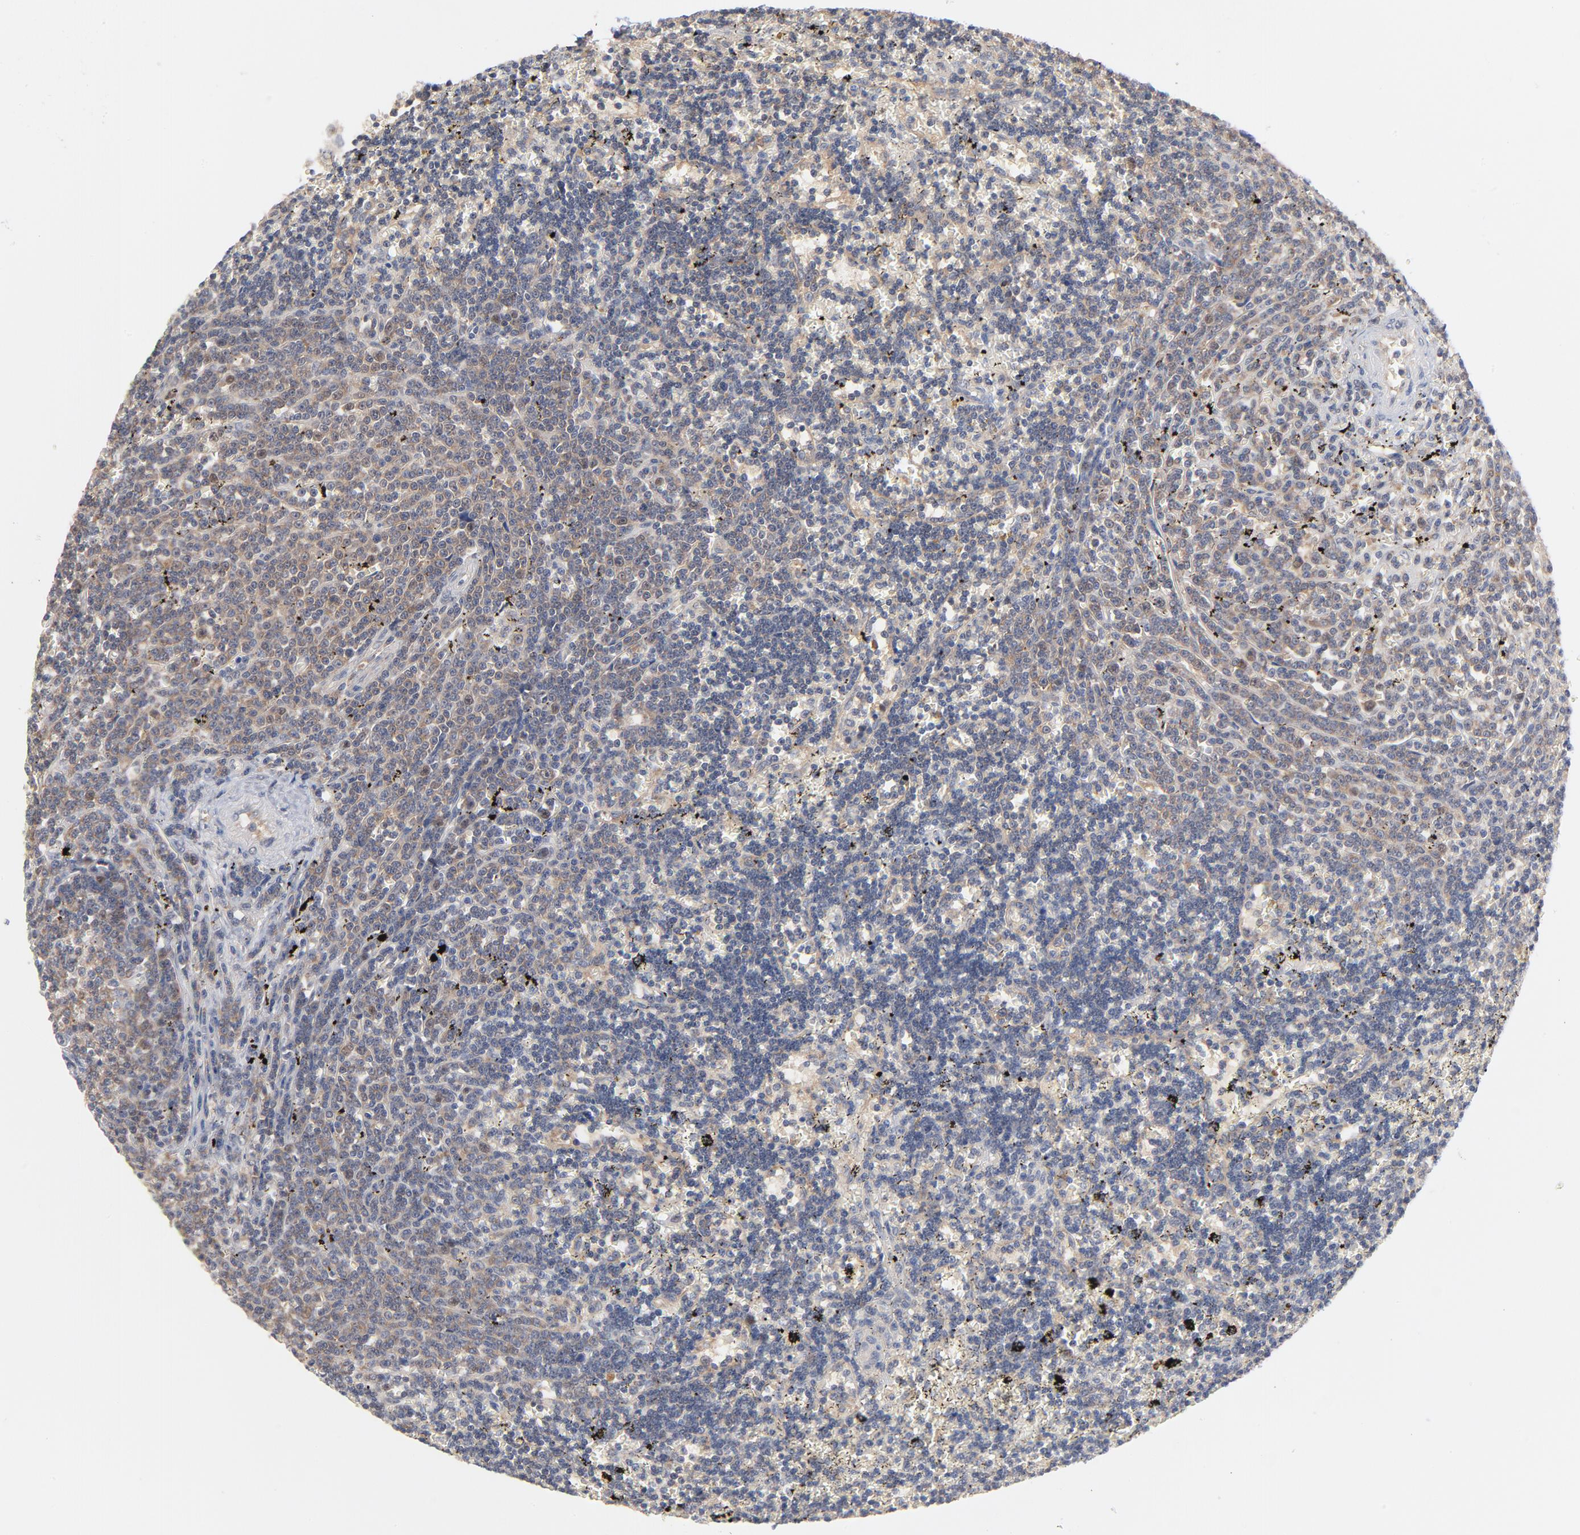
{"staining": {"intensity": "weak", "quantity": "<25%", "location": "cytoplasmic/membranous,nuclear"}, "tissue": "lymphoma", "cell_type": "Tumor cells", "image_type": "cancer", "snomed": [{"axis": "morphology", "description": "Malignant lymphoma, non-Hodgkin's type, Low grade"}, {"axis": "topography", "description": "Spleen"}], "caption": "Immunohistochemistry histopathology image of lymphoma stained for a protein (brown), which shows no staining in tumor cells.", "gene": "UBL4A", "patient": {"sex": "male", "age": 60}}